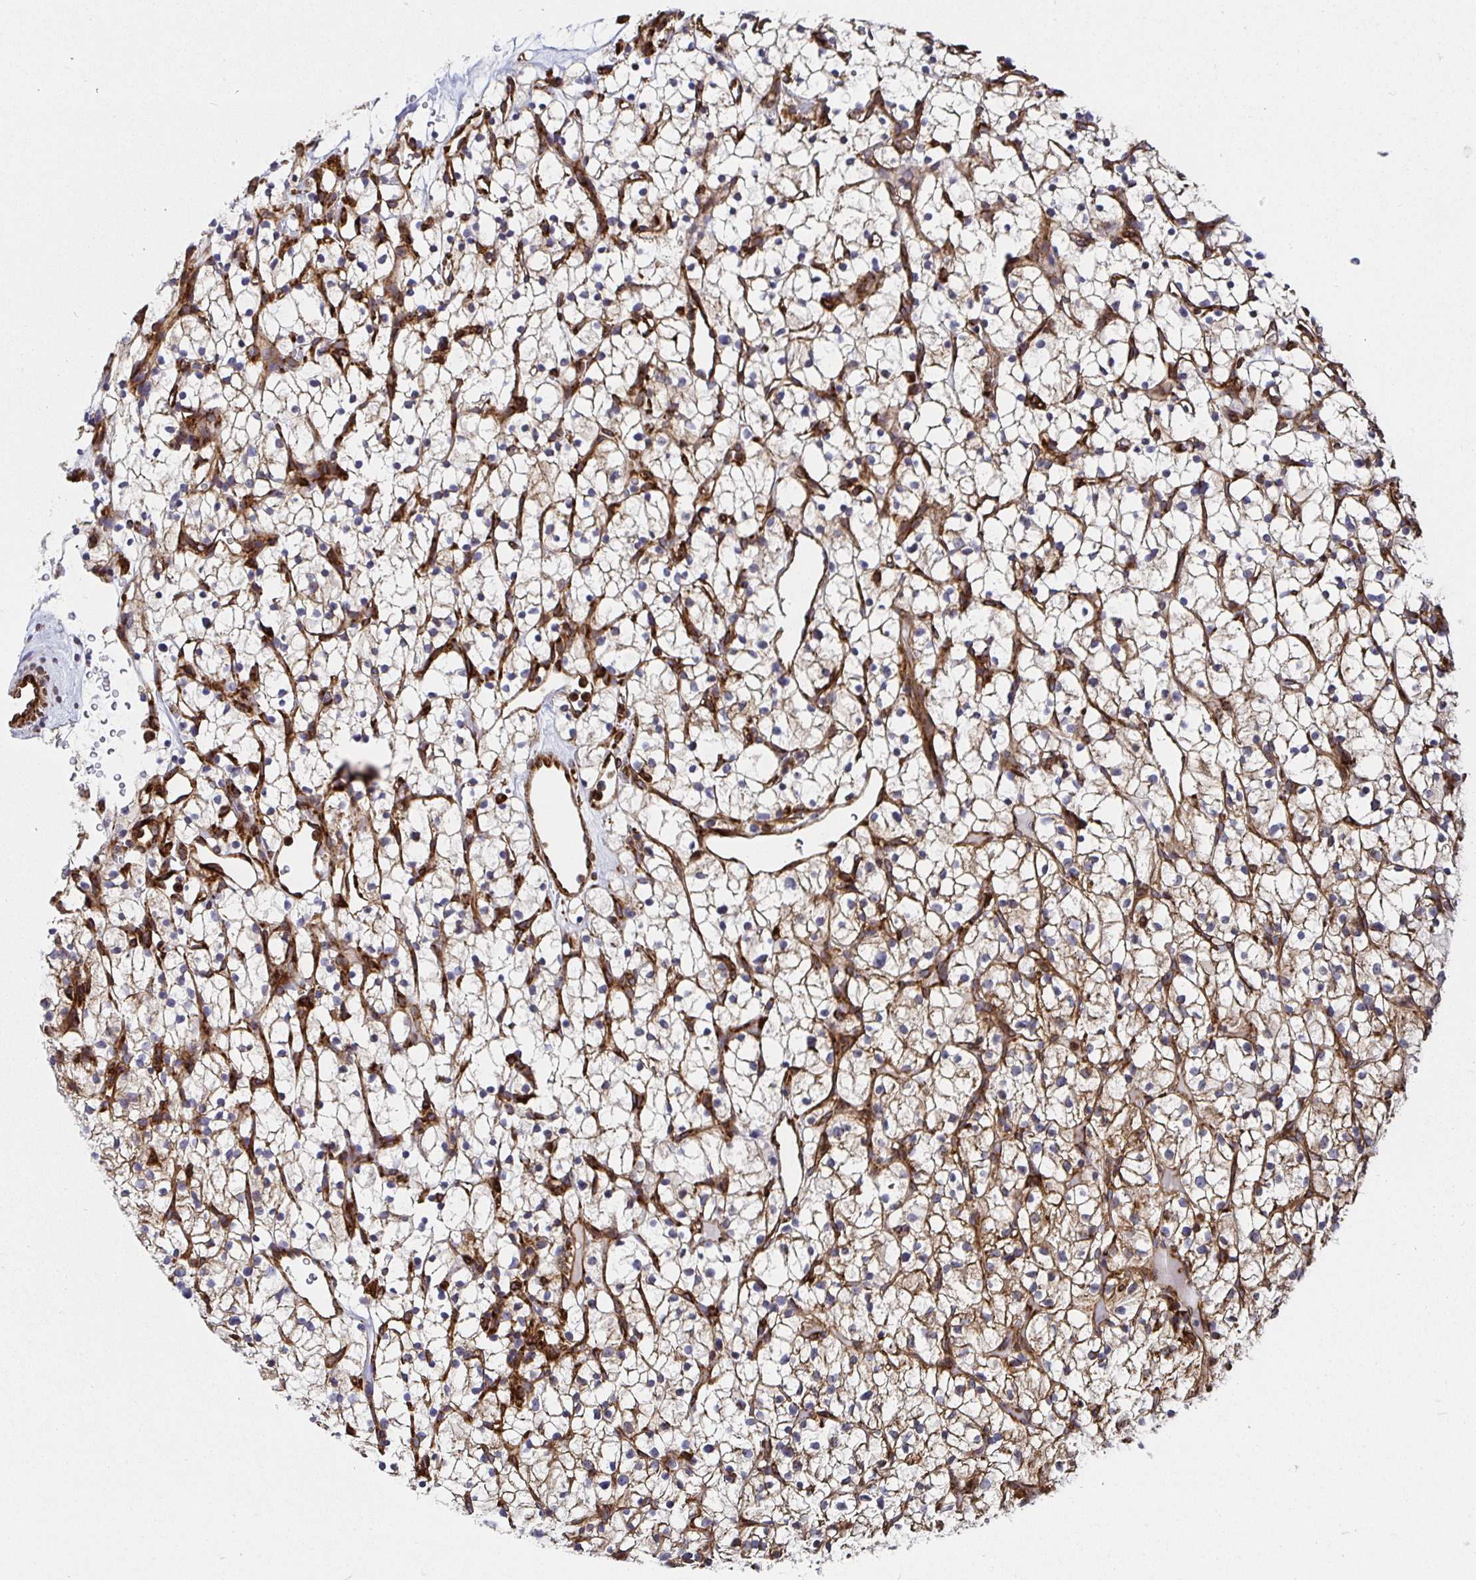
{"staining": {"intensity": "weak", "quantity": "25%-75%", "location": "cytoplasmic/membranous"}, "tissue": "renal cancer", "cell_type": "Tumor cells", "image_type": "cancer", "snomed": [{"axis": "morphology", "description": "Adenocarcinoma, NOS"}, {"axis": "topography", "description": "Kidney"}], "caption": "Human renal adenocarcinoma stained with a protein marker displays weak staining in tumor cells.", "gene": "SMYD3", "patient": {"sex": "female", "age": 64}}